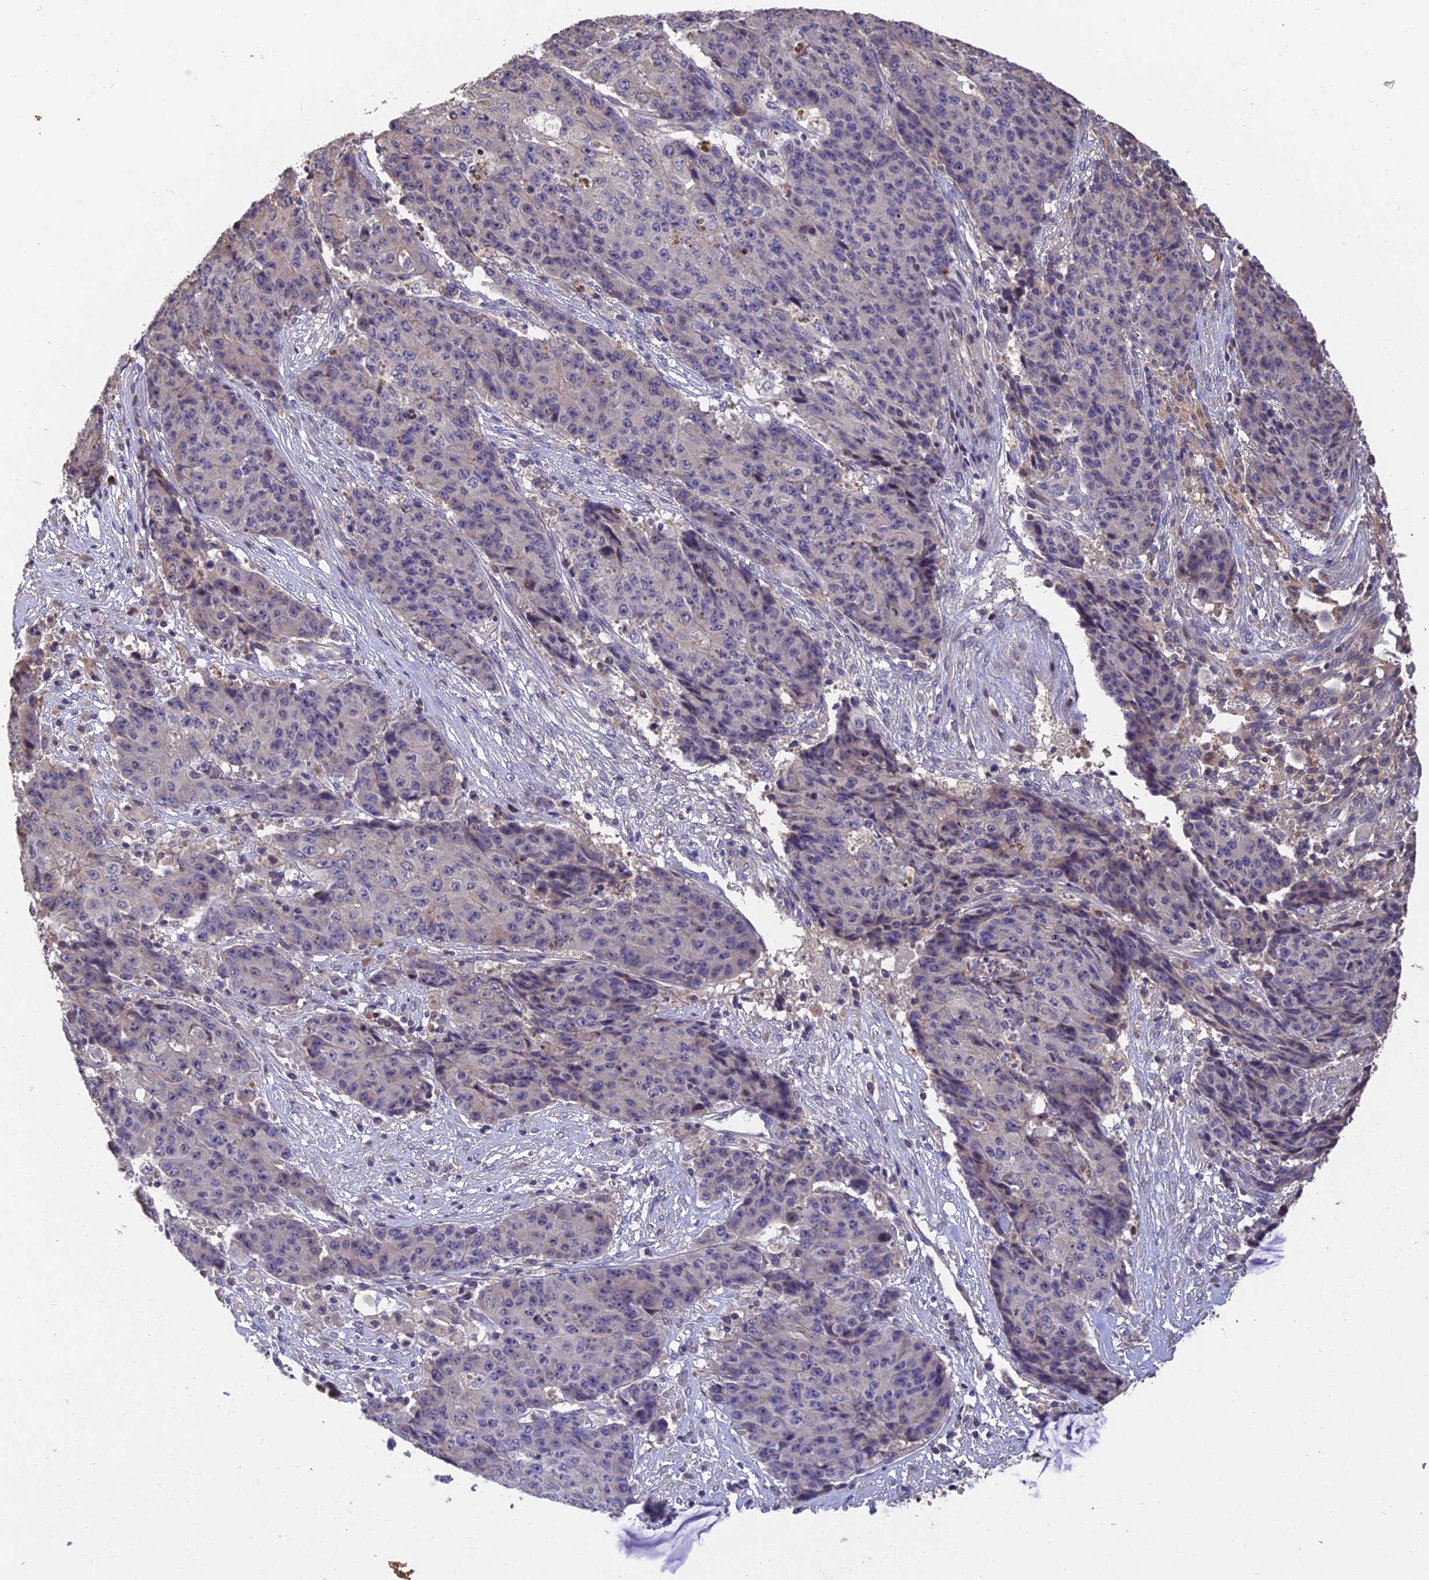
{"staining": {"intensity": "negative", "quantity": "none", "location": "none"}, "tissue": "ovarian cancer", "cell_type": "Tumor cells", "image_type": "cancer", "snomed": [{"axis": "morphology", "description": "Carcinoma, endometroid"}, {"axis": "topography", "description": "Ovary"}], "caption": "Tumor cells show no significant protein positivity in endometroid carcinoma (ovarian).", "gene": "DENND5B", "patient": {"sex": "female", "age": 42}}